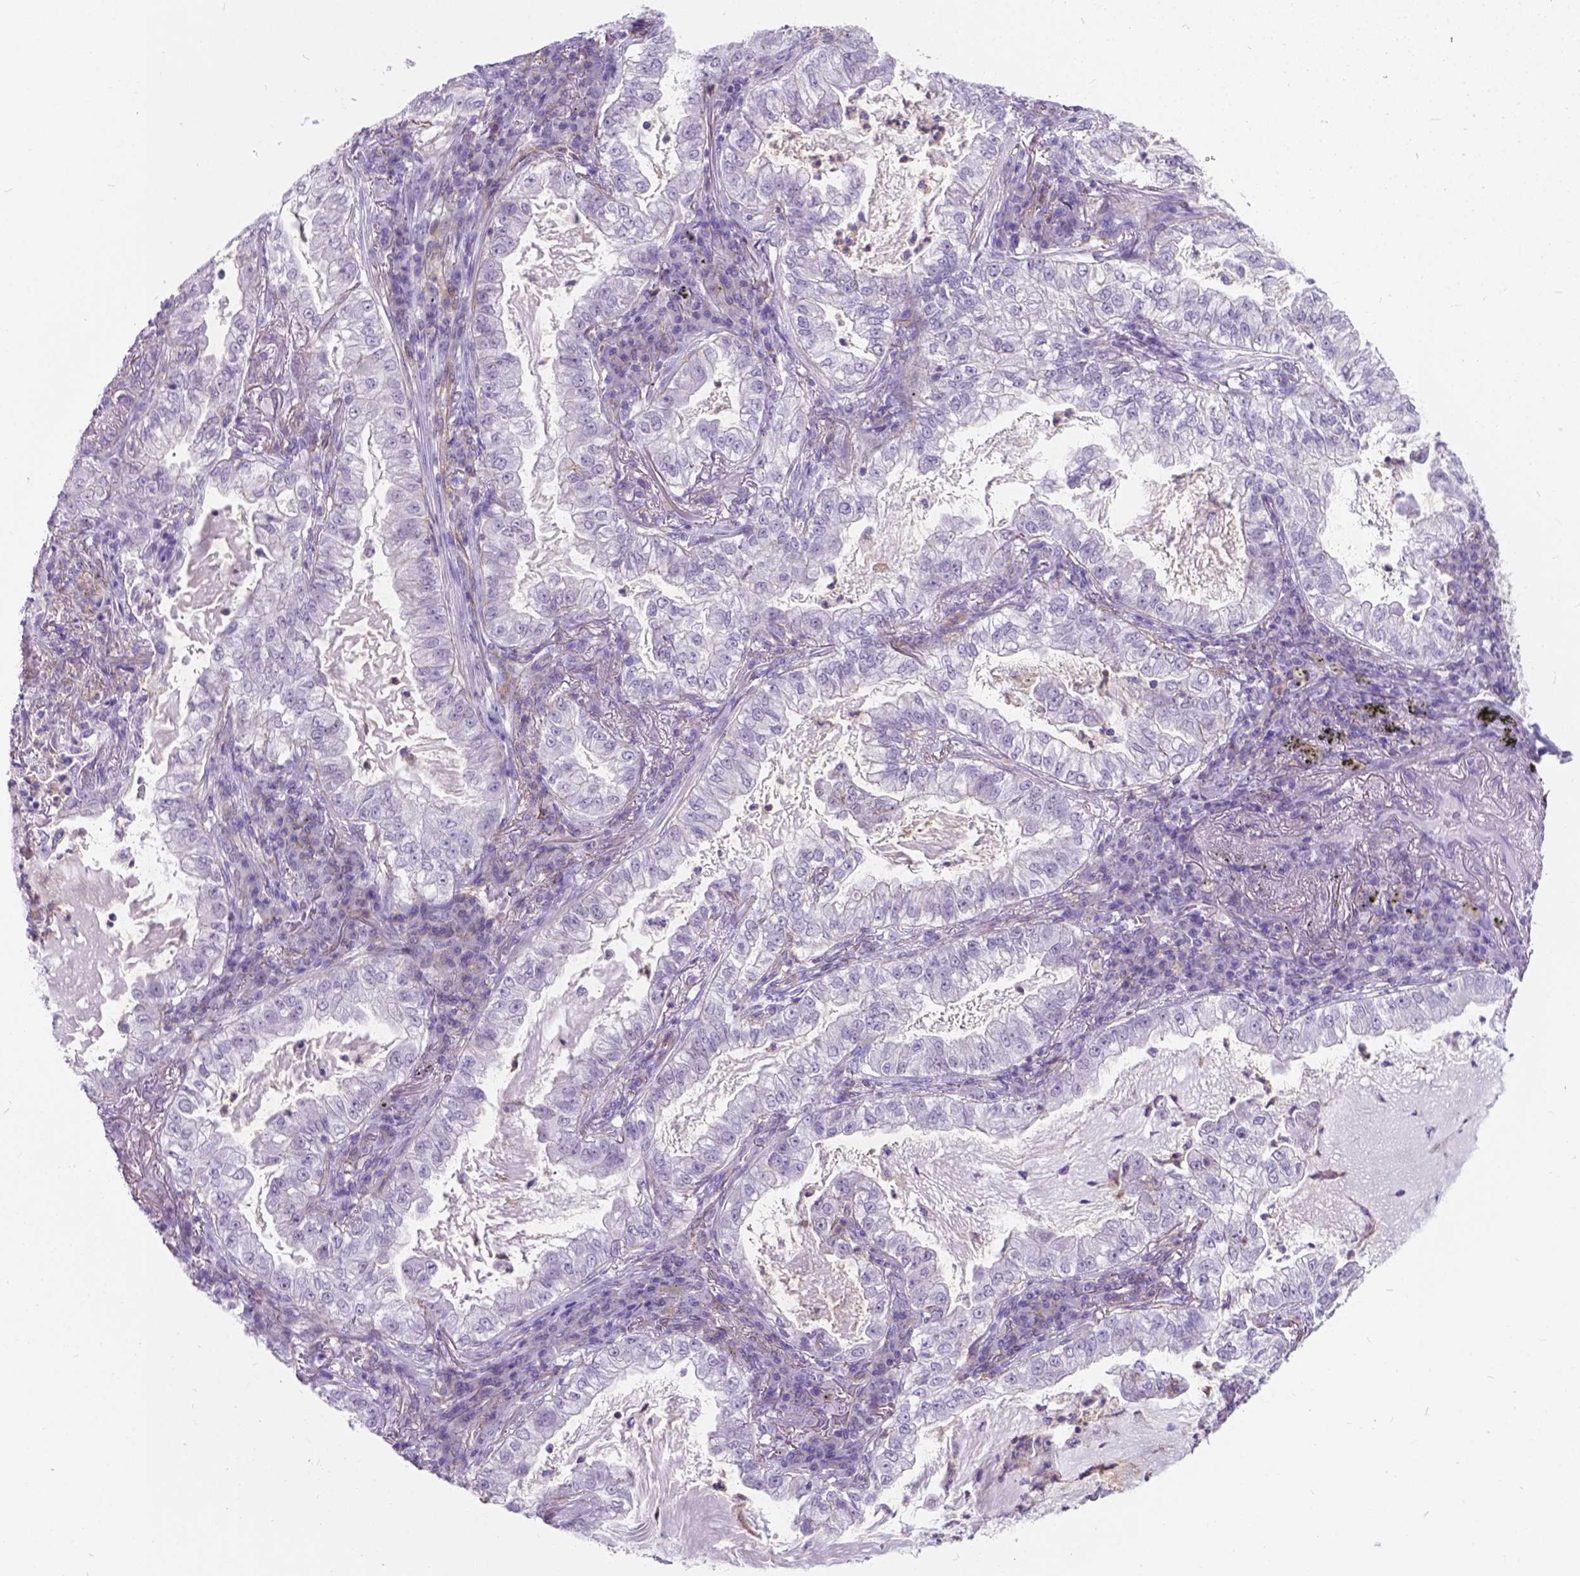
{"staining": {"intensity": "negative", "quantity": "none", "location": "none"}, "tissue": "lung cancer", "cell_type": "Tumor cells", "image_type": "cancer", "snomed": [{"axis": "morphology", "description": "Adenocarcinoma, NOS"}, {"axis": "topography", "description": "Lung"}], "caption": "High power microscopy image of an immunohistochemistry micrograph of lung adenocarcinoma, revealing no significant positivity in tumor cells.", "gene": "KIAA0040", "patient": {"sex": "female", "age": 73}}